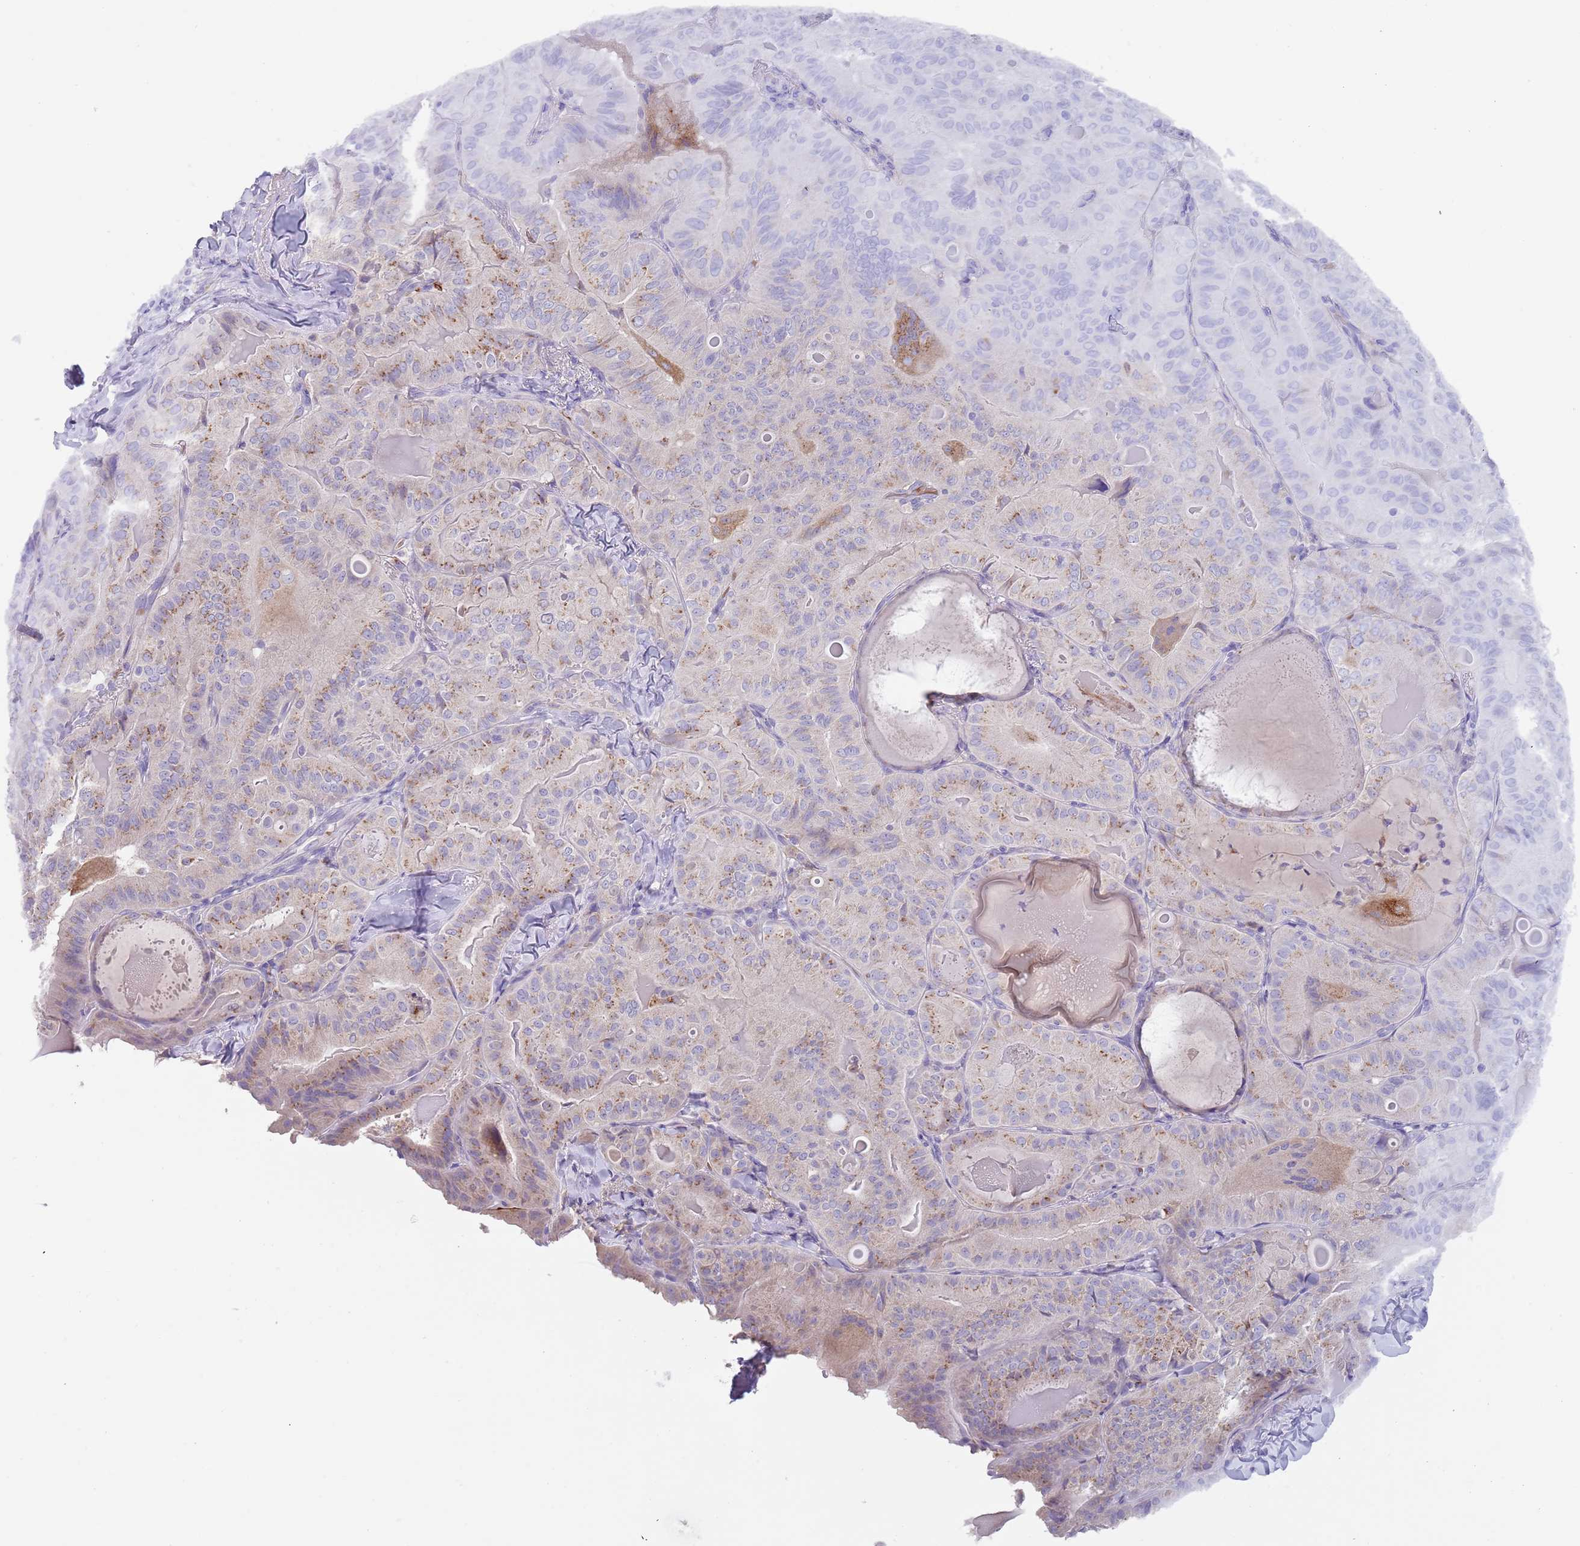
{"staining": {"intensity": "weak", "quantity": "25%-75%", "location": "cytoplasmic/membranous"}, "tissue": "thyroid cancer", "cell_type": "Tumor cells", "image_type": "cancer", "snomed": [{"axis": "morphology", "description": "Papillary adenocarcinoma, NOS"}, {"axis": "topography", "description": "Thyroid gland"}], "caption": "A micrograph of thyroid papillary adenocarcinoma stained for a protein demonstrates weak cytoplasmic/membranous brown staining in tumor cells.", "gene": "TMEM251", "patient": {"sex": "female", "age": 68}}